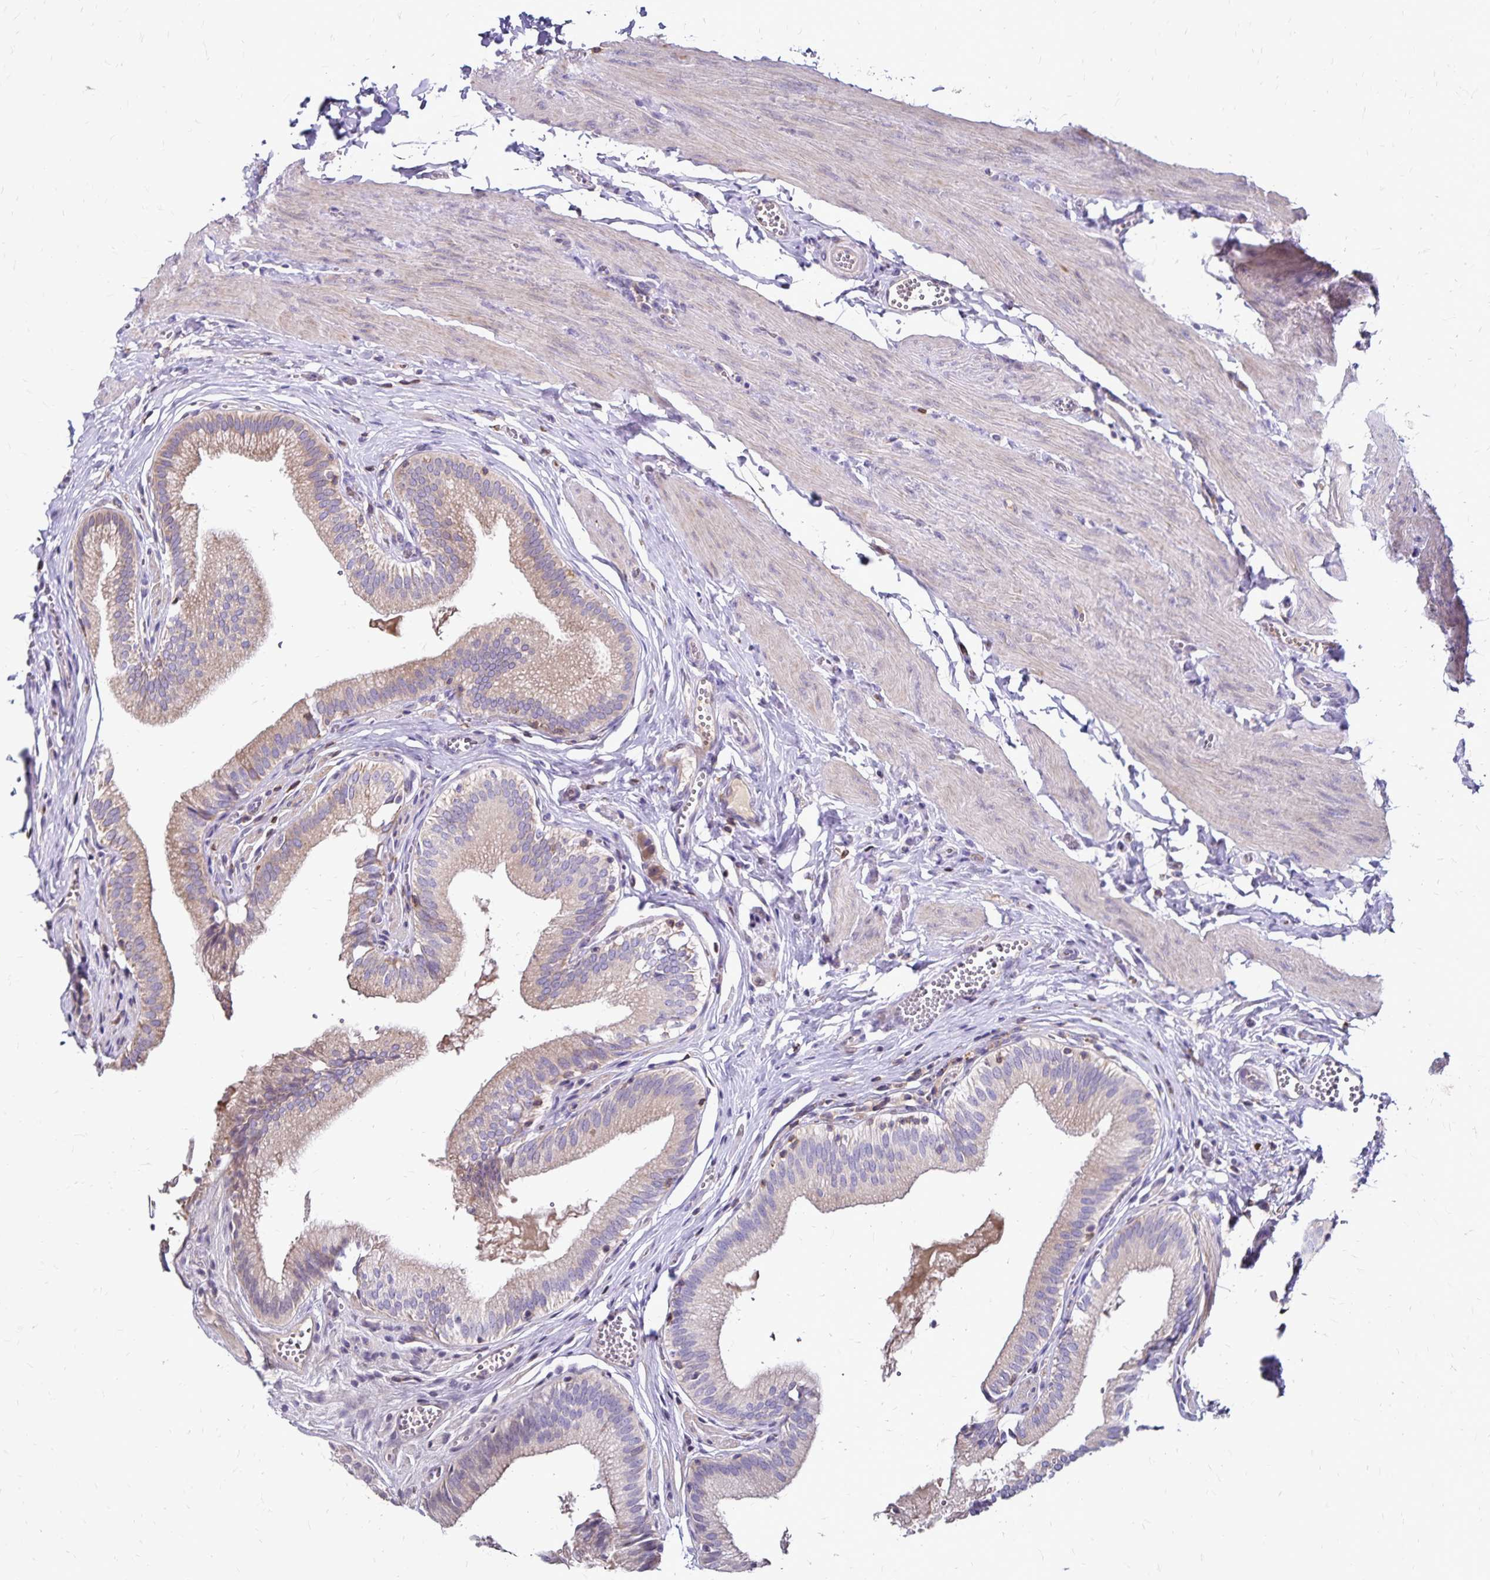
{"staining": {"intensity": "moderate", "quantity": "25%-75%", "location": "cytoplasmic/membranous"}, "tissue": "gallbladder", "cell_type": "Glandular cells", "image_type": "normal", "snomed": [{"axis": "morphology", "description": "Normal tissue, NOS"}, {"axis": "topography", "description": "Gallbladder"}, {"axis": "topography", "description": "Peripheral nerve tissue"}], "caption": "Immunohistochemical staining of benign gallbladder shows 25%-75% levels of moderate cytoplasmic/membranous protein staining in approximately 25%-75% of glandular cells.", "gene": "NAGPA", "patient": {"sex": "male", "age": 17}}